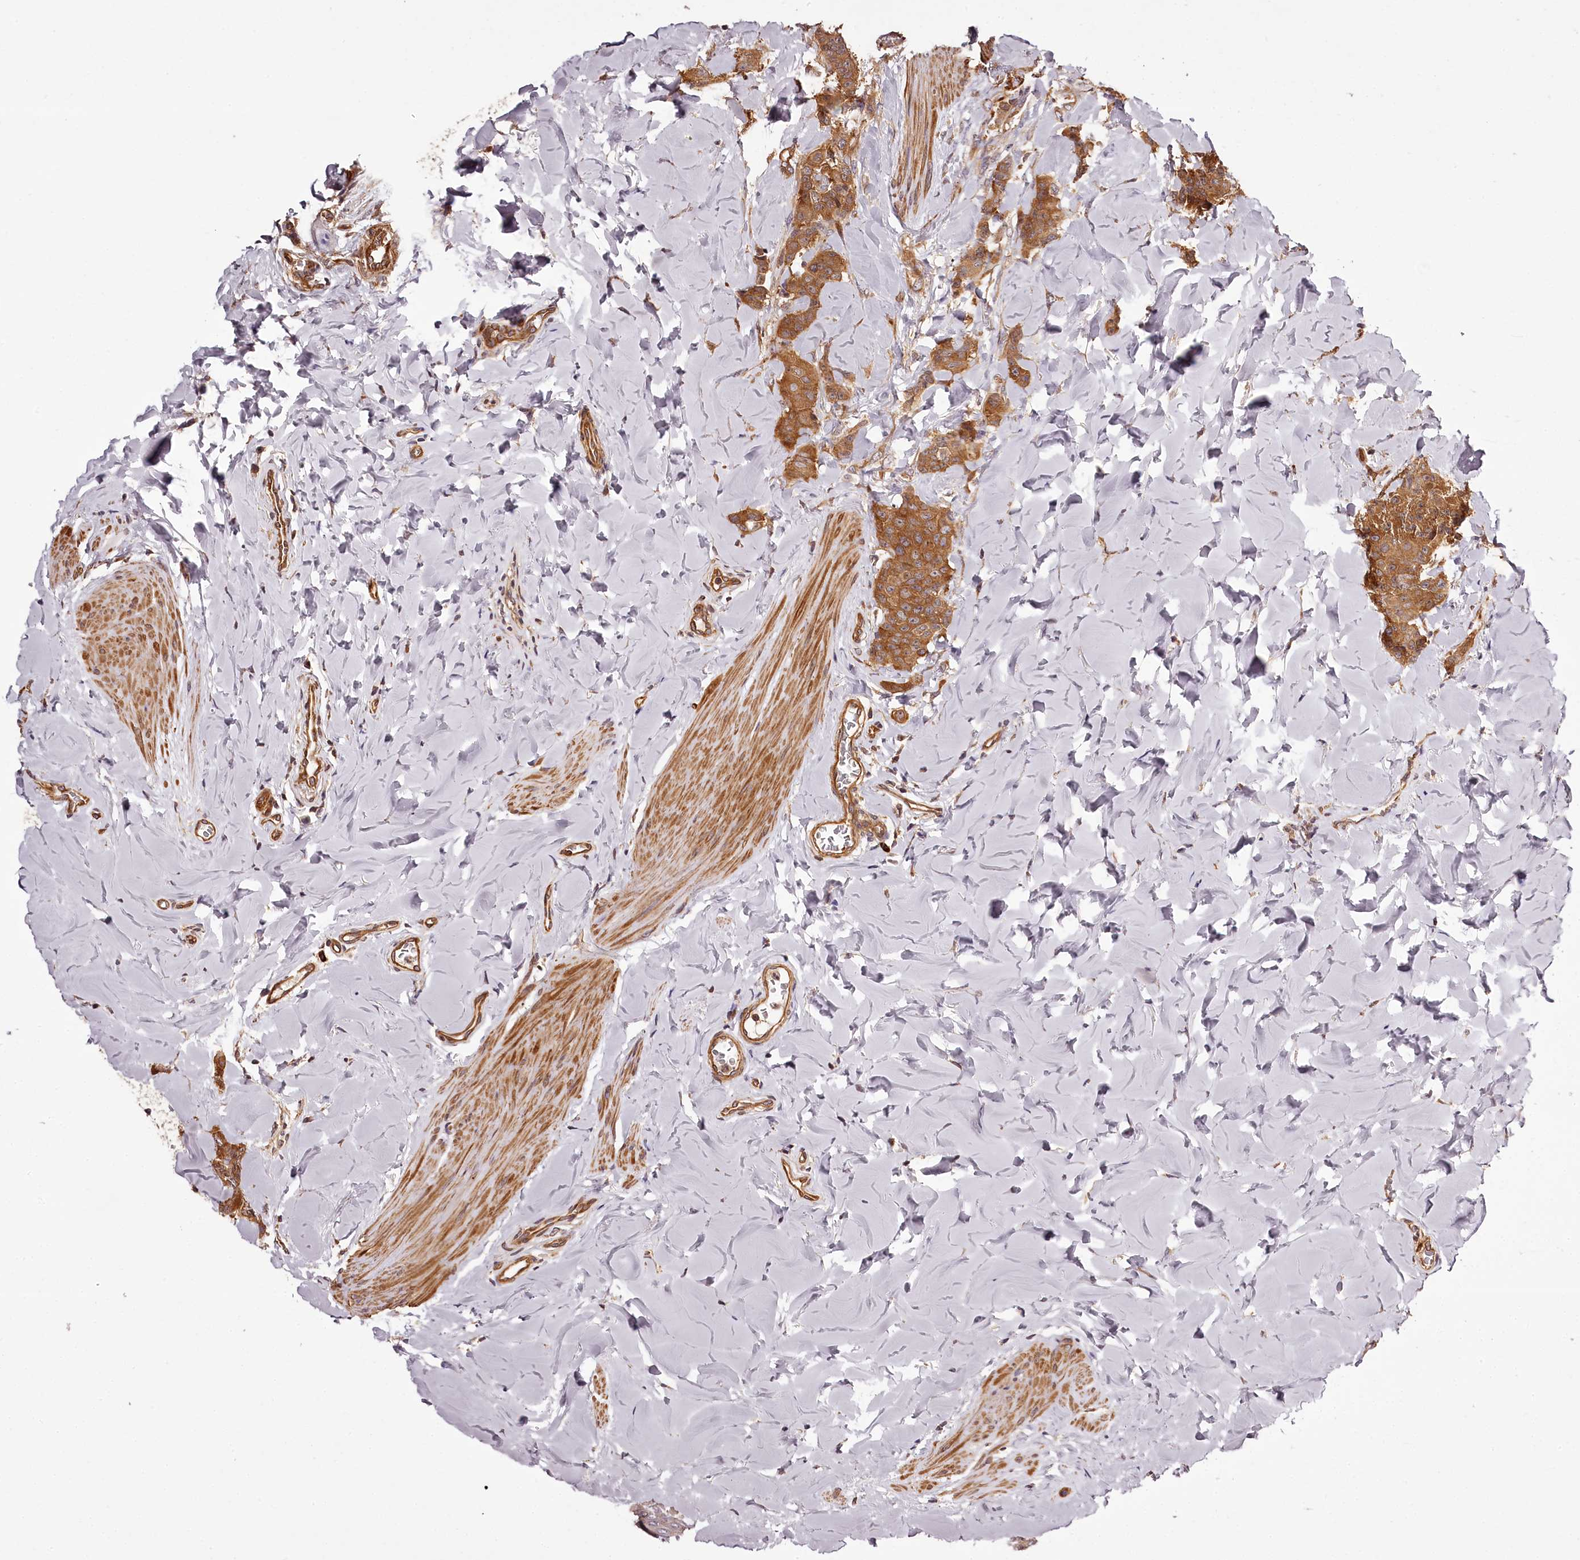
{"staining": {"intensity": "moderate", "quantity": ">75%", "location": "cytoplasmic/membranous"}, "tissue": "breast cancer", "cell_type": "Tumor cells", "image_type": "cancer", "snomed": [{"axis": "morphology", "description": "Duct carcinoma"}, {"axis": "topography", "description": "Breast"}], "caption": "Breast infiltrating ductal carcinoma tissue displays moderate cytoplasmic/membranous staining in about >75% of tumor cells, visualized by immunohistochemistry.", "gene": "TARS1", "patient": {"sex": "female", "age": 40}}